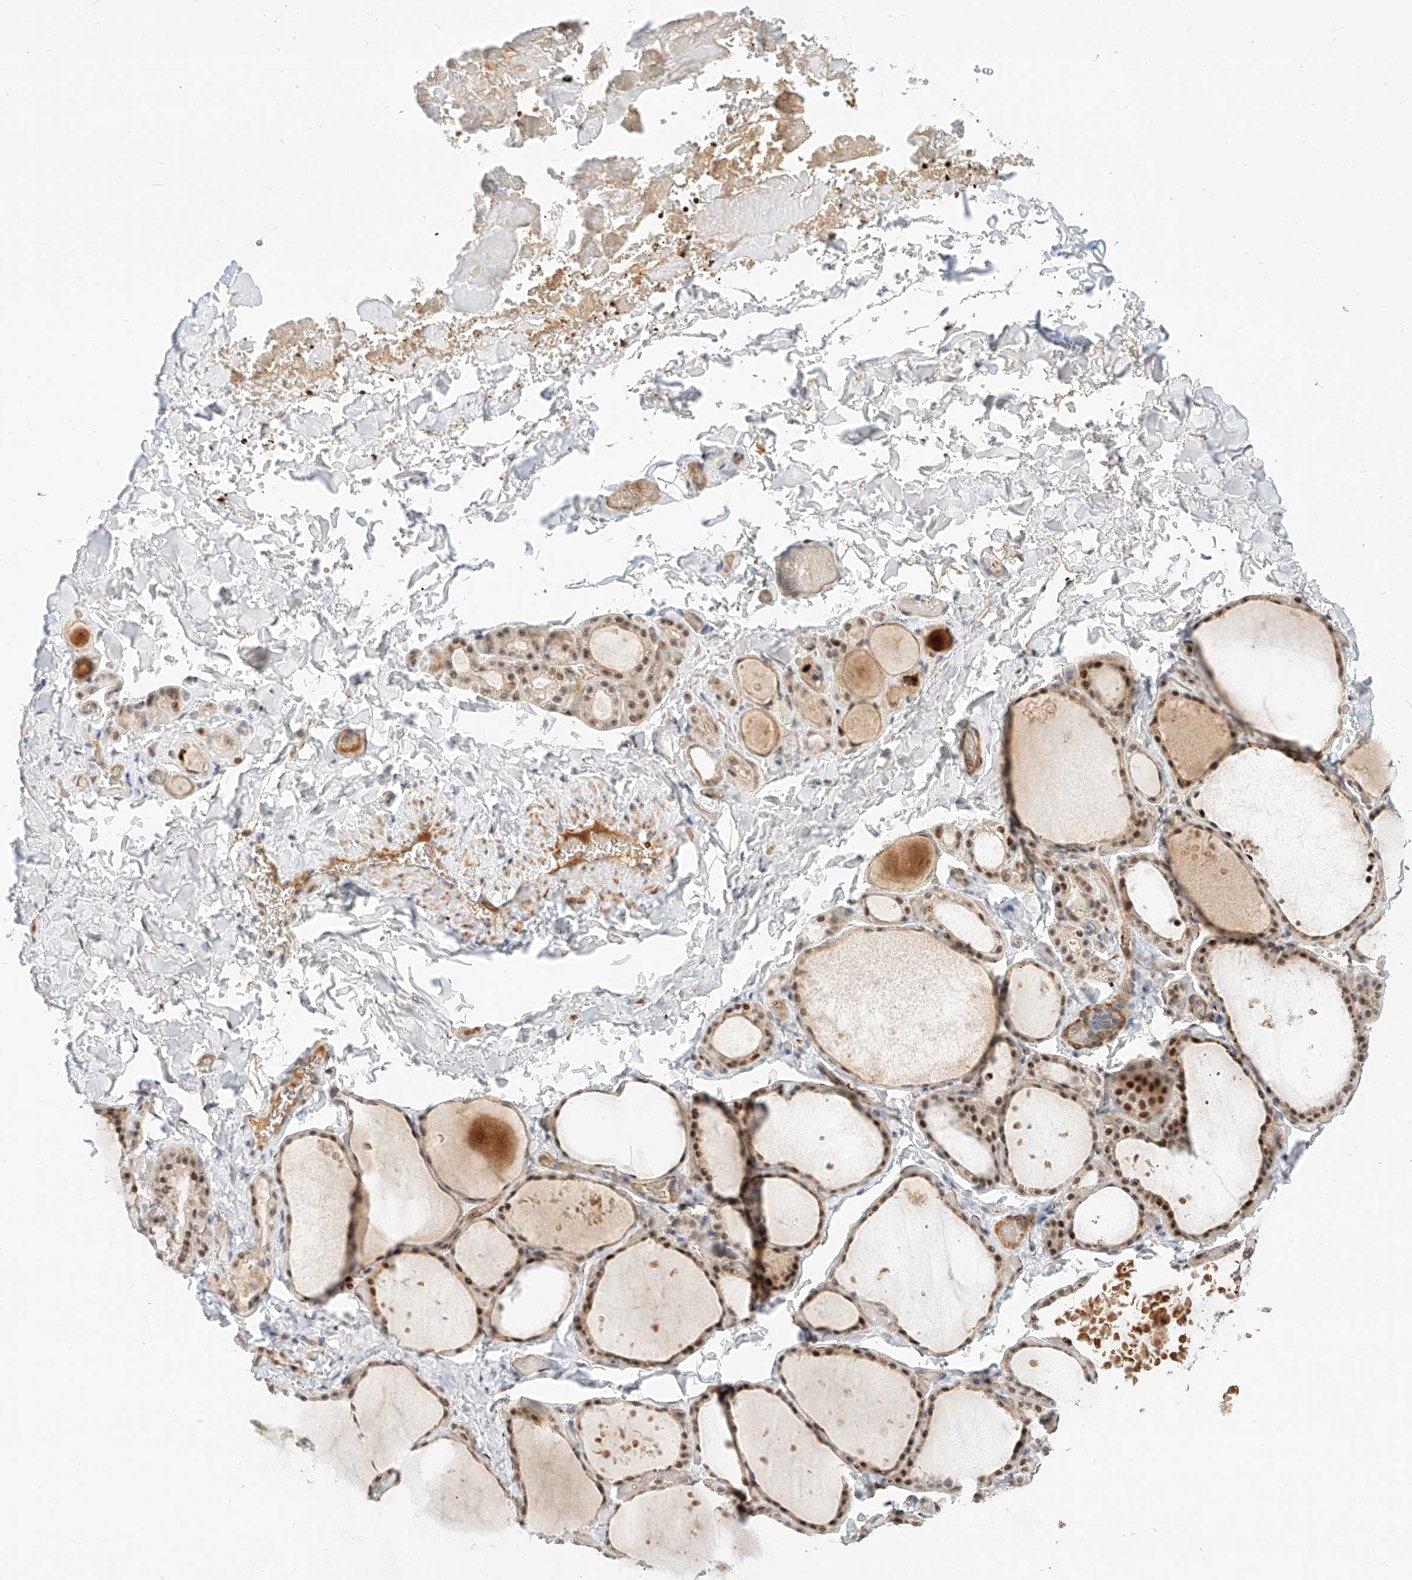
{"staining": {"intensity": "moderate", "quantity": ">75%", "location": "nuclear"}, "tissue": "thyroid gland", "cell_type": "Glandular cells", "image_type": "normal", "snomed": [{"axis": "morphology", "description": "Normal tissue, NOS"}, {"axis": "topography", "description": "Thyroid gland"}], "caption": "Glandular cells demonstrate moderate nuclear staining in about >75% of cells in unremarkable thyroid gland. (brown staining indicates protein expression, while blue staining denotes nuclei).", "gene": "CBX8", "patient": {"sex": "female", "age": 44}}